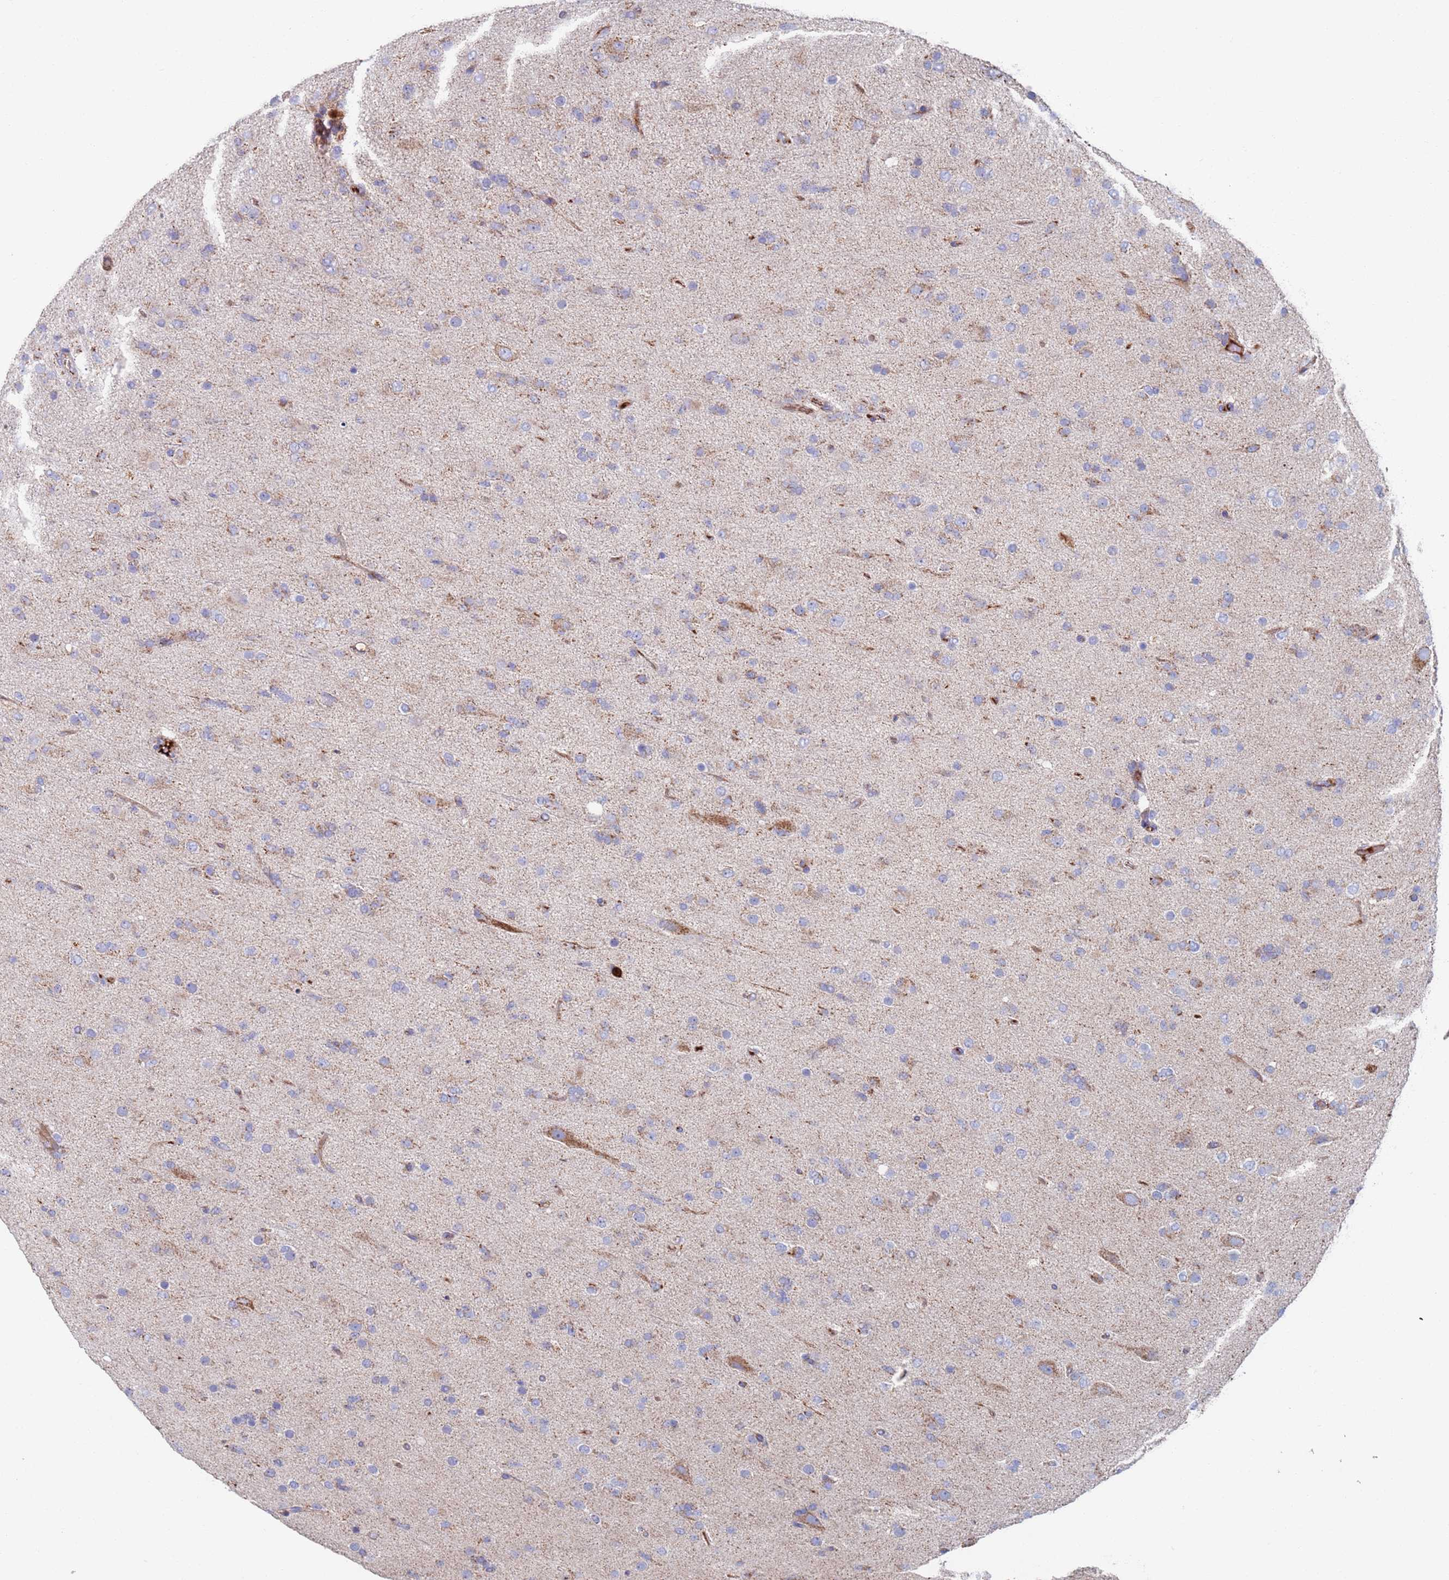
{"staining": {"intensity": "weak", "quantity": "<25%", "location": "cytoplasmic/membranous"}, "tissue": "glioma", "cell_type": "Tumor cells", "image_type": "cancer", "snomed": [{"axis": "morphology", "description": "Glioma, malignant, Low grade"}, {"axis": "topography", "description": "Brain"}], "caption": "Immunohistochemical staining of human glioma exhibits no significant positivity in tumor cells.", "gene": "MRPL22", "patient": {"sex": "male", "age": 65}}